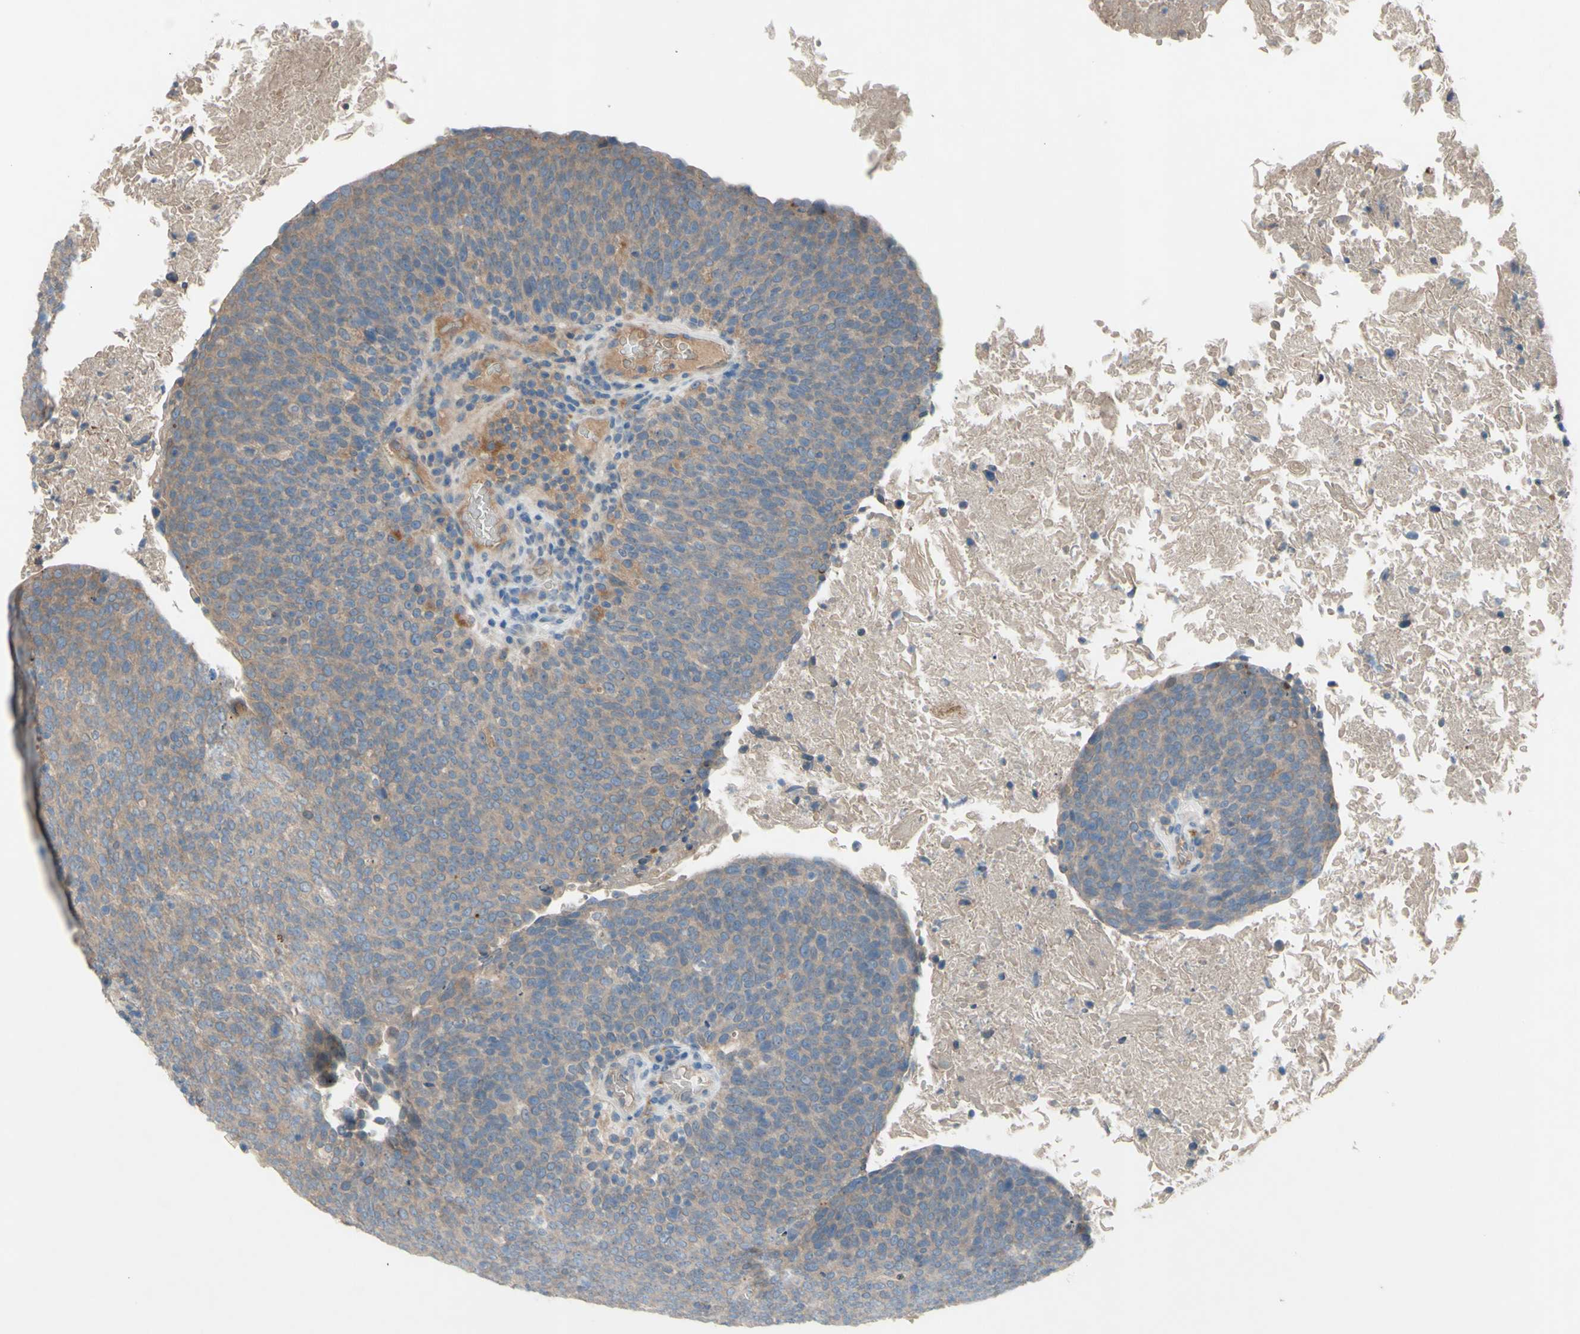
{"staining": {"intensity": "weak", "quantity": ">75%", "location": "cytoplasmic/membranous"}, "tissue": "head and neck cancer", "cell_type": "Tumor cells", "image_type": "cancer", "snomed": [{"axis": "morphology", "description": "Squamous cell carcinoma, NOS"}, {"axis": "morphology", "description": "Squamous cell carcinoma, metastatic, NOS"}, {"axis": "topography", "description": "Lymph node"}, {"axis": "topography", "description": "Head-Neck"}], "caption": "Squamous cell carcinoma (head and neck) stained for a protein (brown) shows weak cytoplasmic/membranous positive positivity in approximately >75% of tumor cells.", "gene": "AFP", "patient": {"sex": "male", "age": 62}}